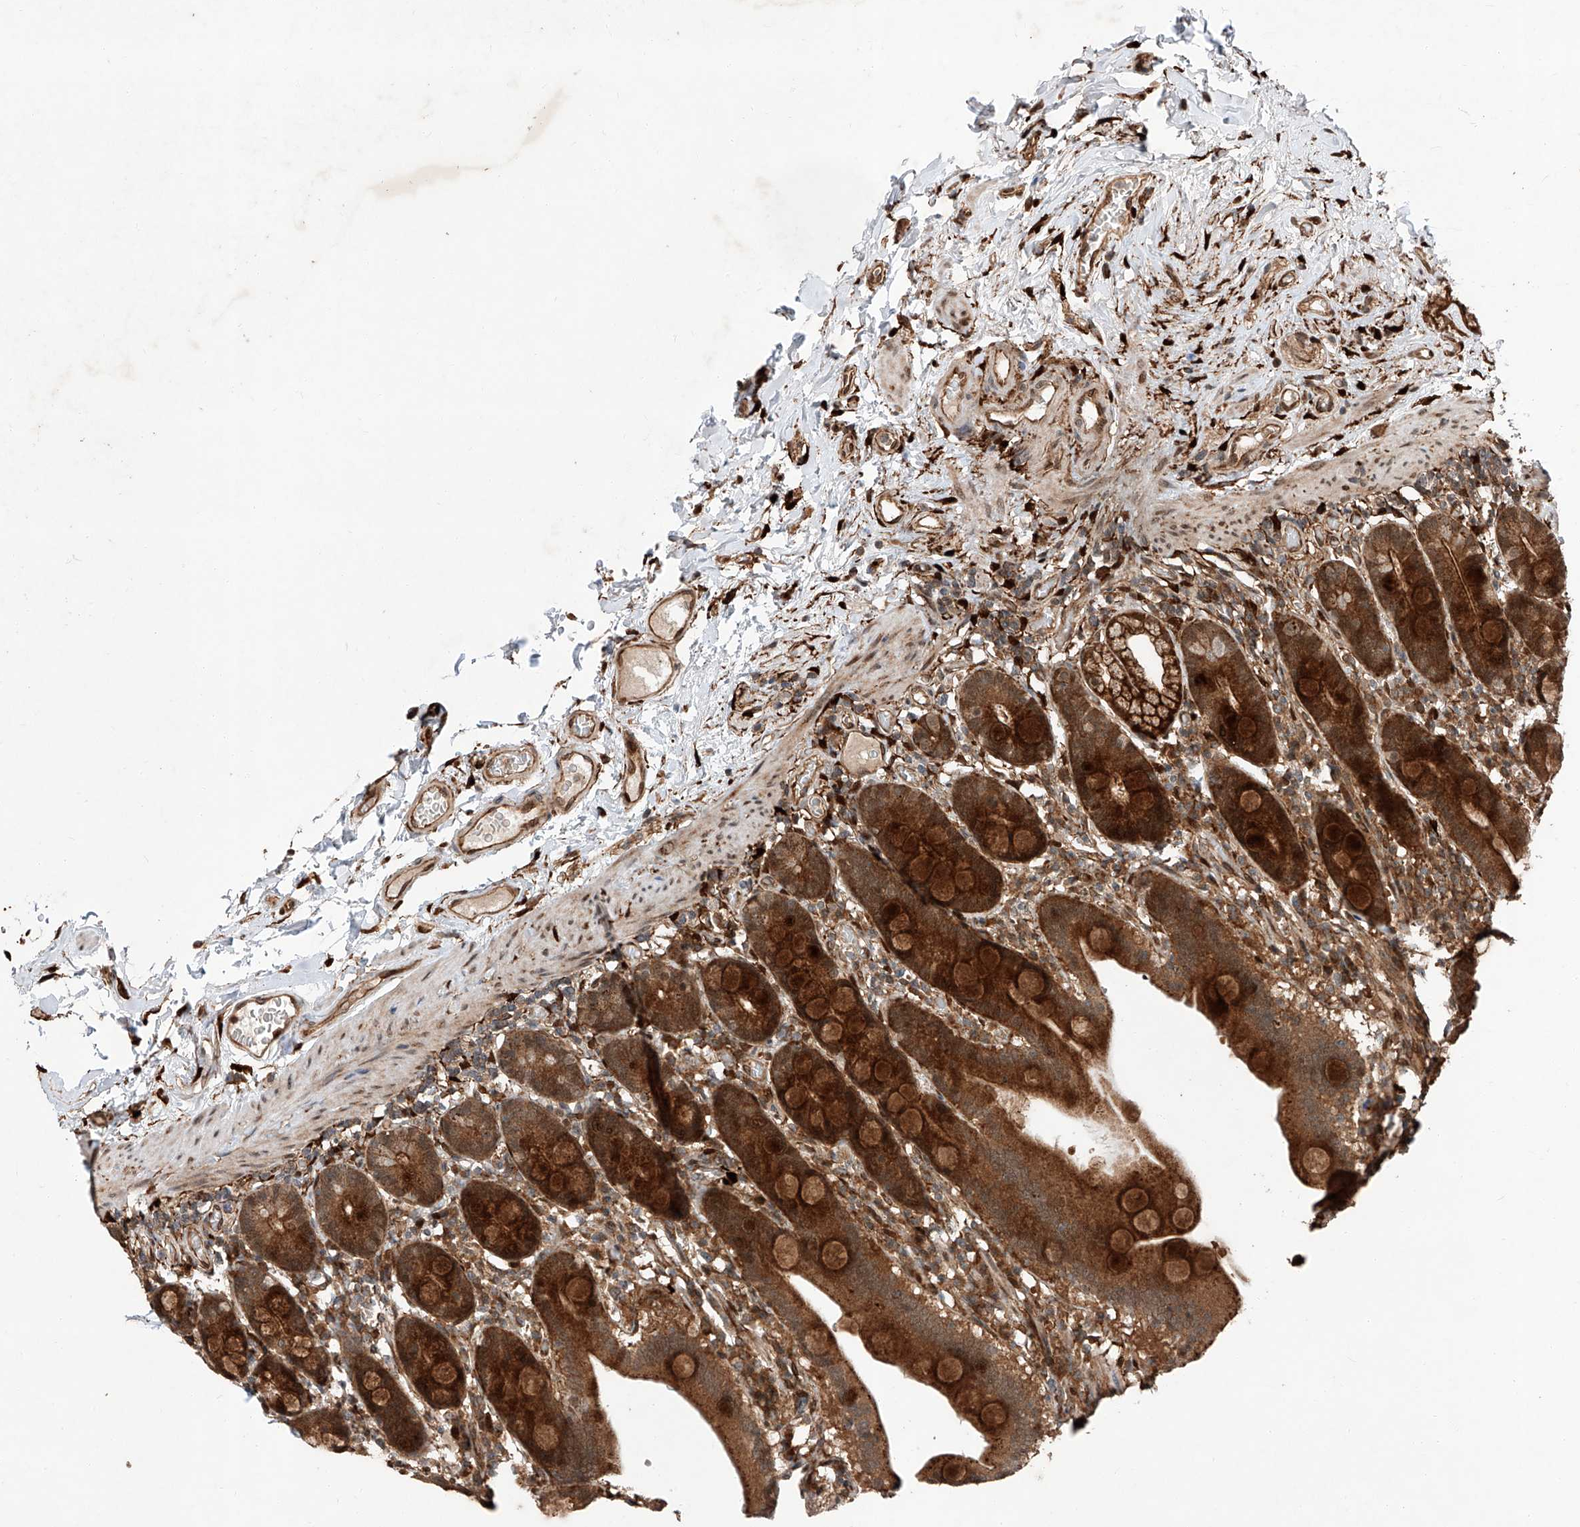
{"staining": {"intensity": "strong", "quantity": ">75%", "location": "cytoplasmic/membranous"}, "tissue": "duodenum", "cell_type": "Glandular cells", "image_type": "normal", "snomed": [{"axis": "morphology", "description": "Normal tissue, NOS"}, {"axis": "topography", "description": "Duodenum"}], "caption": "A brown stain shows strong cytoplasmic/membranous positivity of a protein in glandular cells of normal duodenum. (DAB (3,3'-diaminobenzidine) = brown stain, brightfield microscopy at high magnification).", "gene": "ZFP28", "patient": {"sex": "male", "age": 55}}